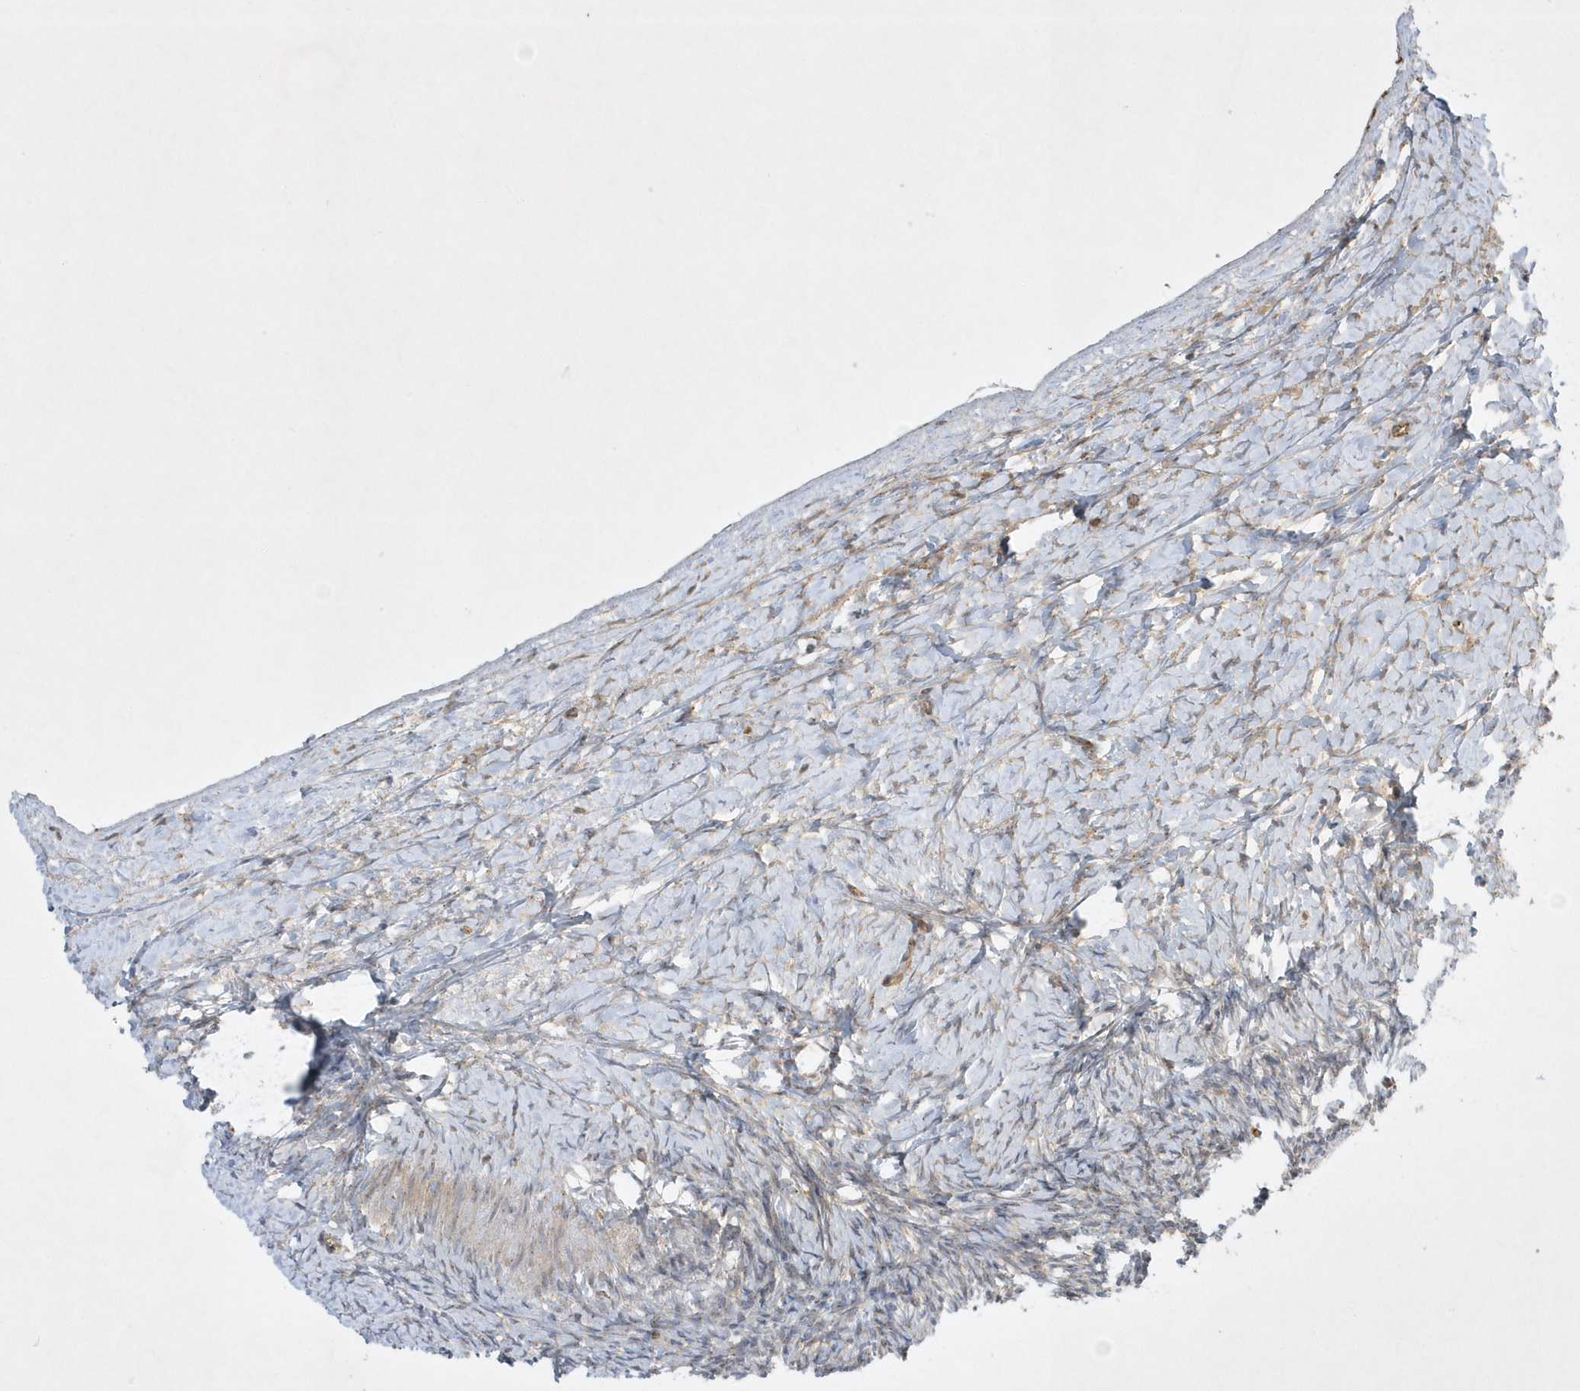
{"staining": {"intensity": "moderate", "quantity": ">75%", "location": "cytoplasmic/membranous"}, "tissue": "ovary", "cell_type": "Follicle cells", "image_type": "normal", "snomed": [{"axis": "morphology", "description": "Normal tissue, NOS"}, {"axis": "morphology", "description": "Developmental malformation"}, {"axis": "topography", "description": "Ovary"}], "caption": "Moderate cytoplasmic/membranous positivity is identified in approximately >75% of follicle cells in normal ovary.", "gene": "NAF1", "patient": {"sex": "female", "age": 39}}